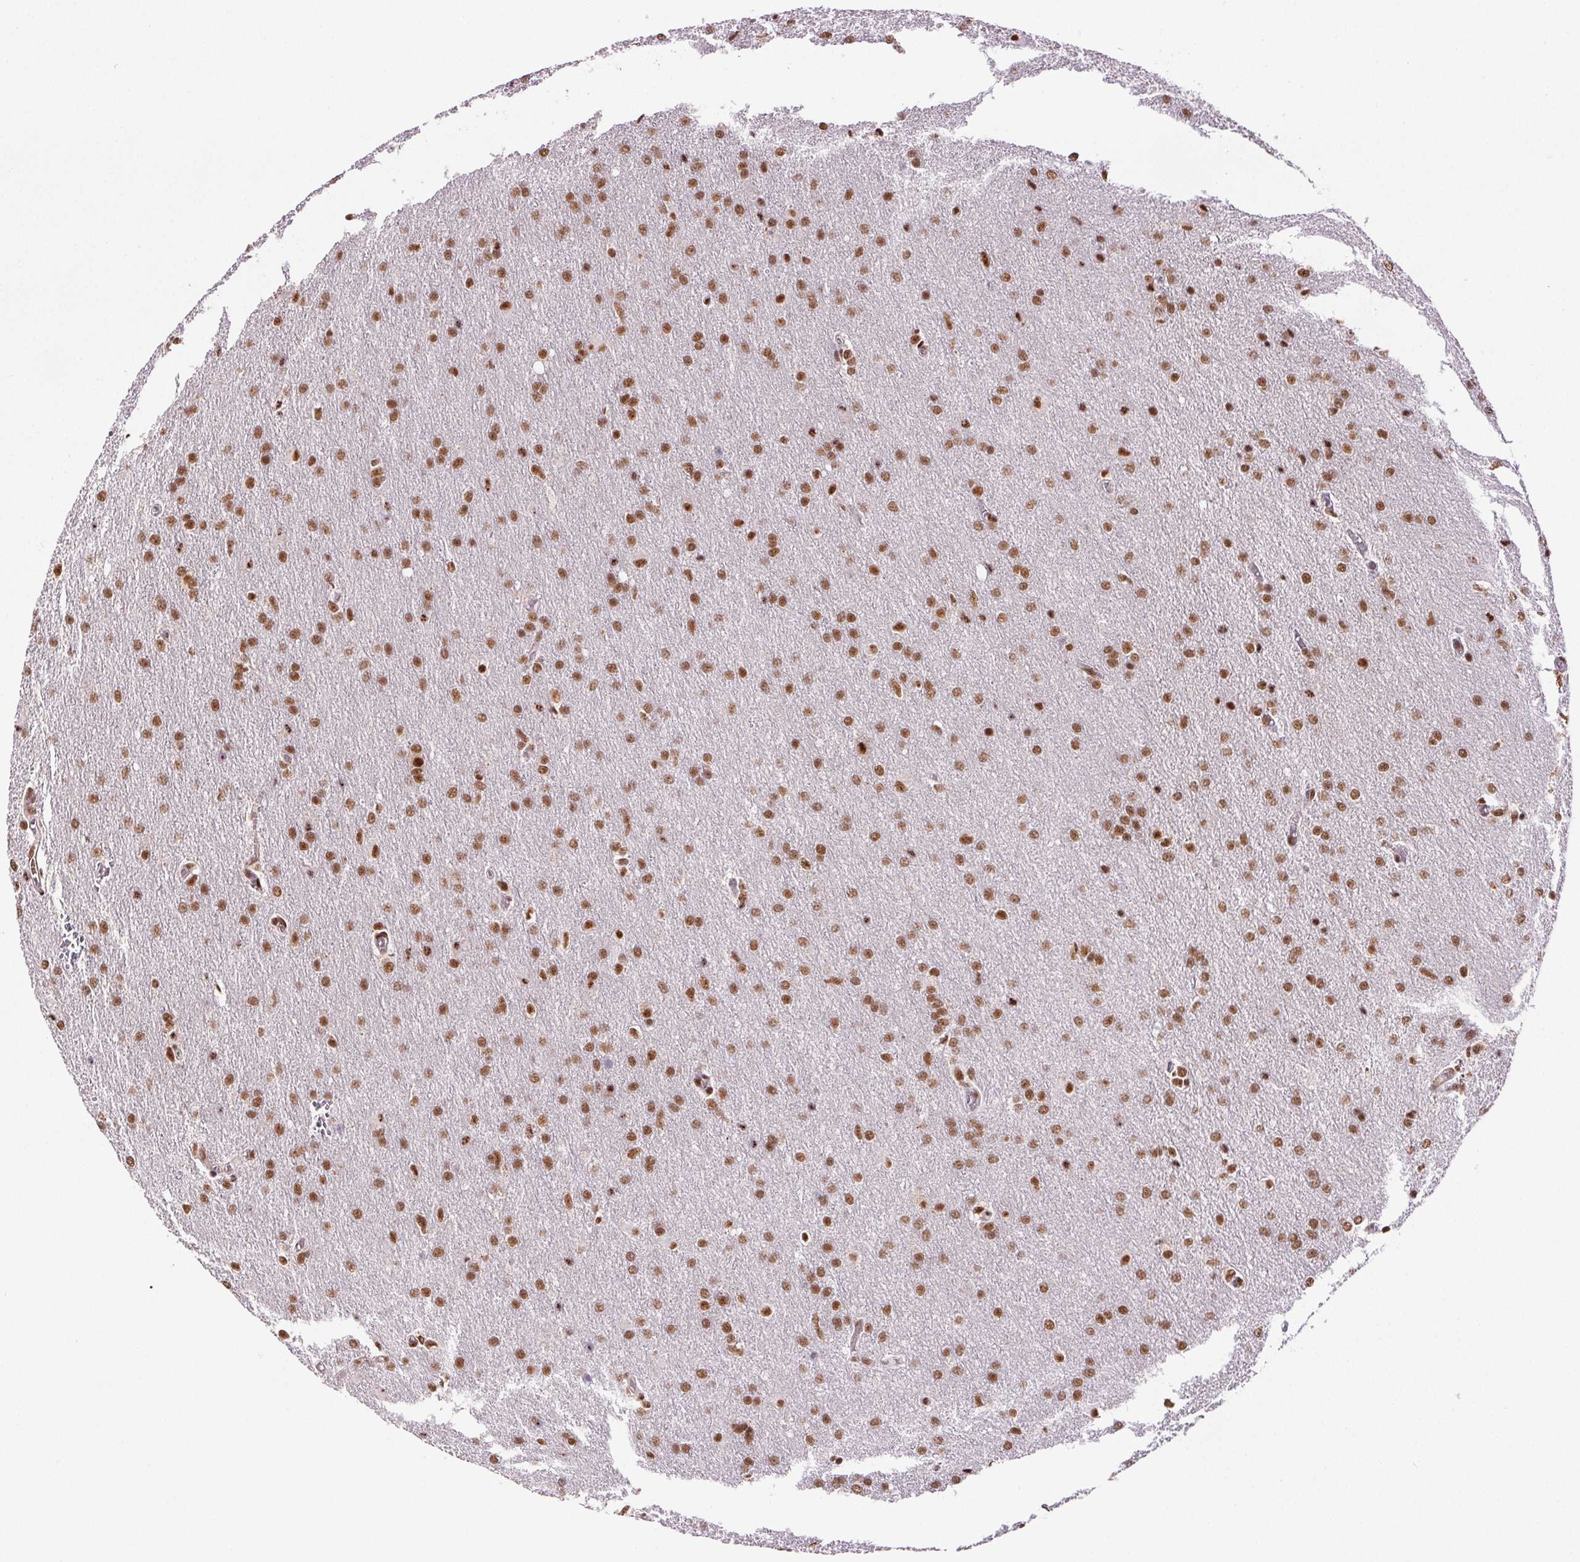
{"staining": {"intensity": "moderate", "quantity": ">75%", "location": "nuclear"}, "tissue": "glioma", "cell_type": "Tumor cells", "image_type": "cancer", "snomed": [{"axis": "morphology", "description": "Glioma, malignant, High grade"}, {"axis": "topography", "description": "Brain"}], "caption": "Brown immunohistochemical staining in human high-grade glioma (malignant) reveals moderate nuclear positivity in about >75% of tumor cells. (Stains: DAB (3,3'-diaminobenzidine) in brown, nuclei in blue, Microscopy: brightfield microscopy at high magnification).", "gene": "IK", "patient": {"sex": "male", "age": 68}}